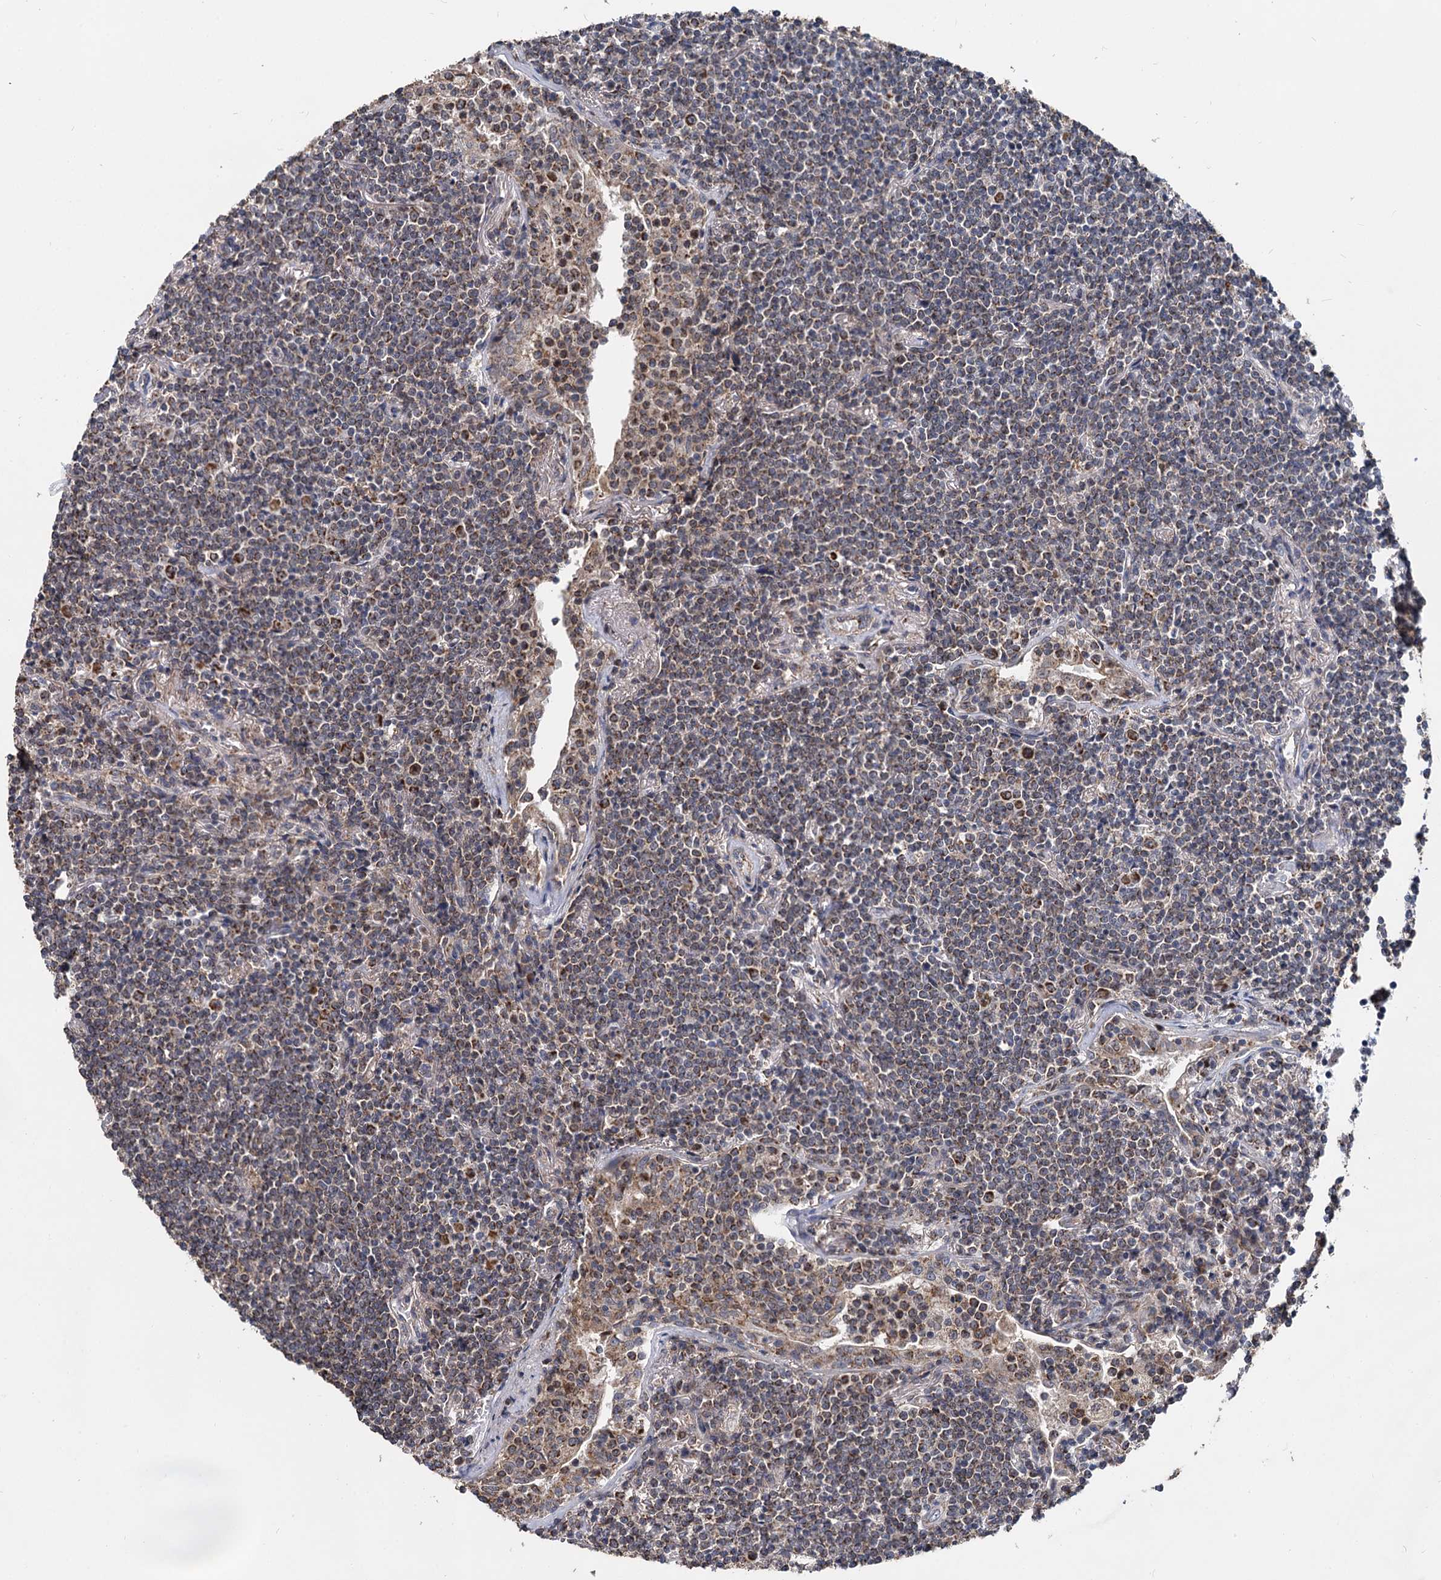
{"staining": {"intensity": "moderate", "quantity": "25%-75%", "location": "cytoplasmic/membranous"}, "tissue": "lymphoma", "cell_type": "Tumor cells", "image_type": "cancer", "snomed": [{"axis": "morphology", "description": "Malignant lymphoma, non-Hodgkin's type, Low grade"}, {"axis": "topography", "description": "Lung"}], "caption": "Malignant lymphoma, non-Hodgkin's type (low-grade) stained with DAB immunohistochemistry (IHC) exhibits medium levels of moderate cytoplasmic/membranous positivity in approximately 25%-75% of tumor cells. (Brightfield microscopy of DAB IHC at high magnification).", "gene": "SPRYD3", "patient": {"sex": "female", "age": 71}}